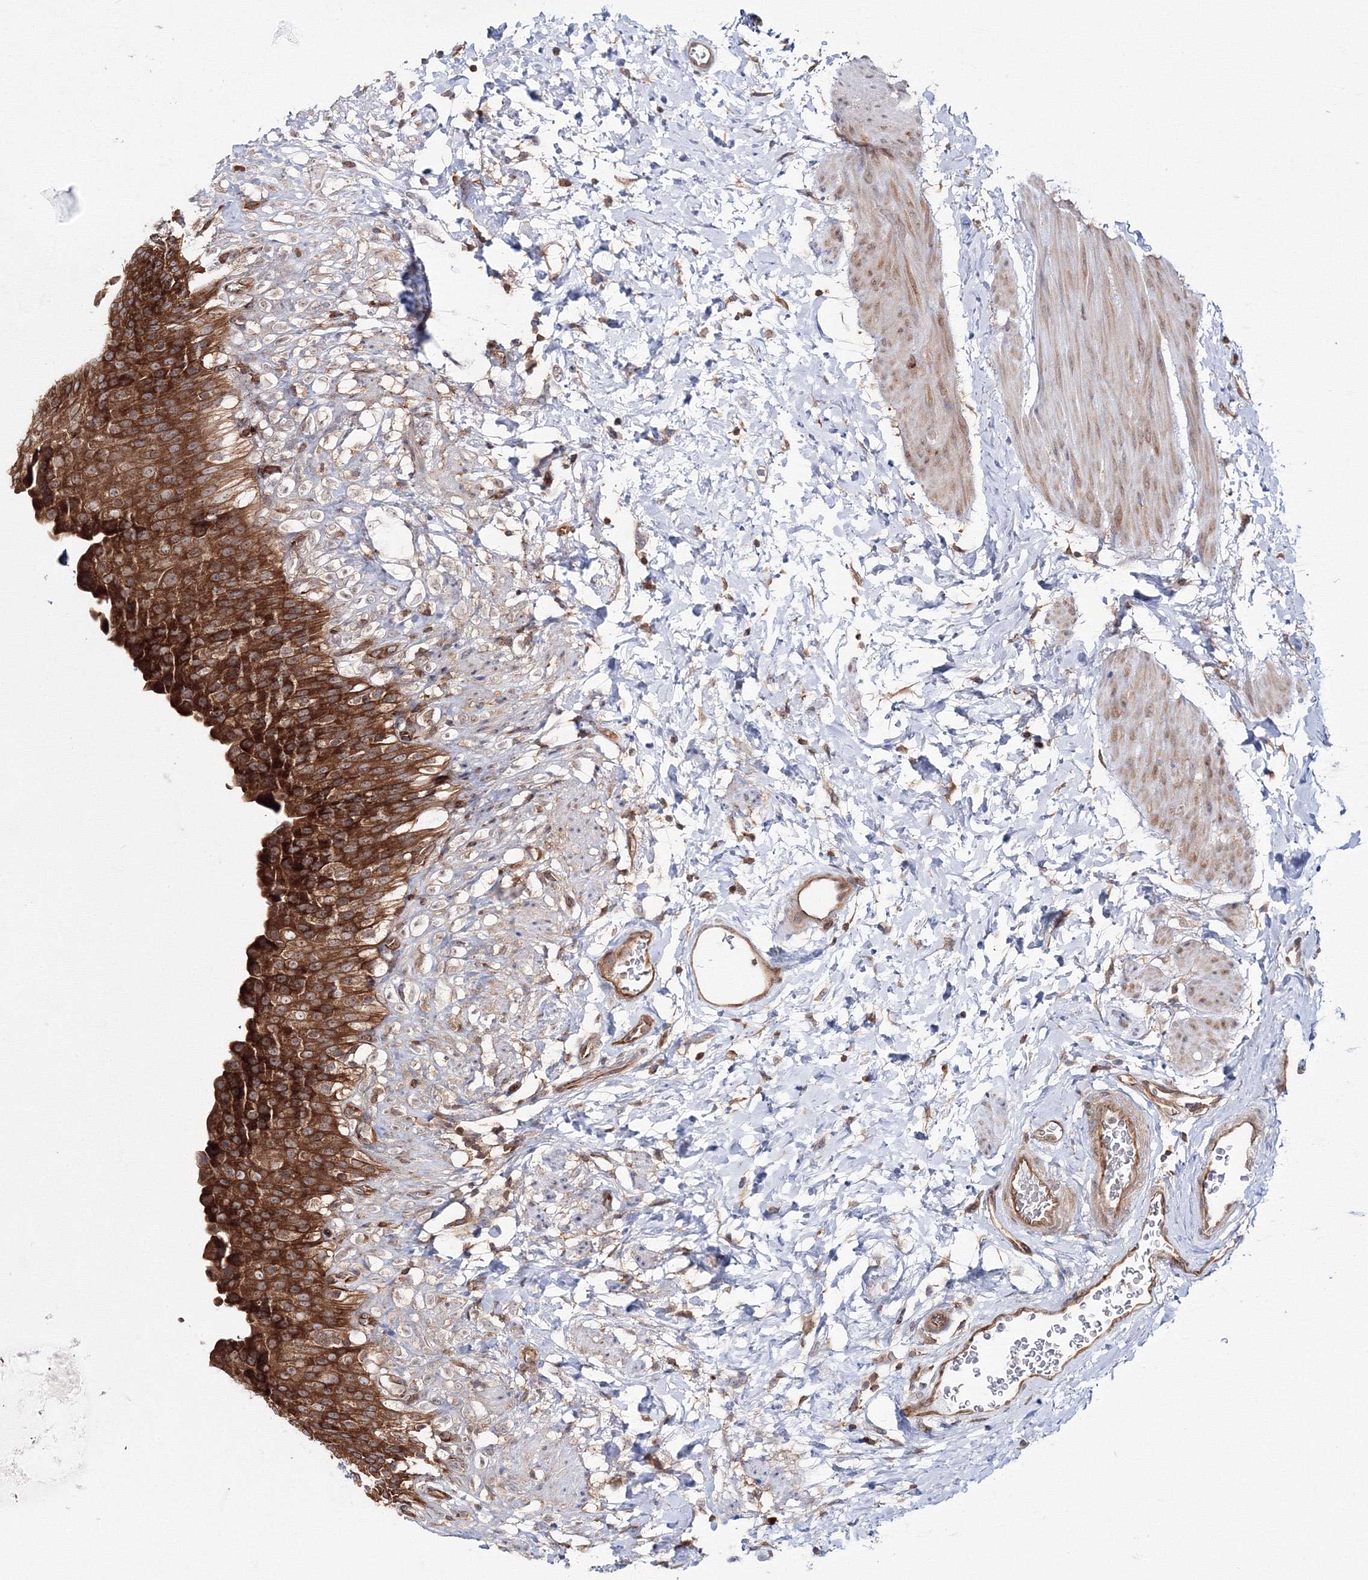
{"staining": {"intensity": "strong", "quantity": ">75%", "location": "cytoplasmic/membranous"}, "tissue": "urinary bladder", "cell_type": "Urothelial cells", "image_type": "normal", "snomed": [{"axis": "morphology", "description": "Normal tissue, NOS"}, {"axis": "topography", "description": "Urinary bladder"}], "caption": "About >75% of urothelial cells in unremarkable human urinary bladder show strong cytoplasmic/membranous protein positivity as visualized by brown immunohistochemical staining.", "gene": "HARS1", "patient": {"sex": "female", "age": 79}}